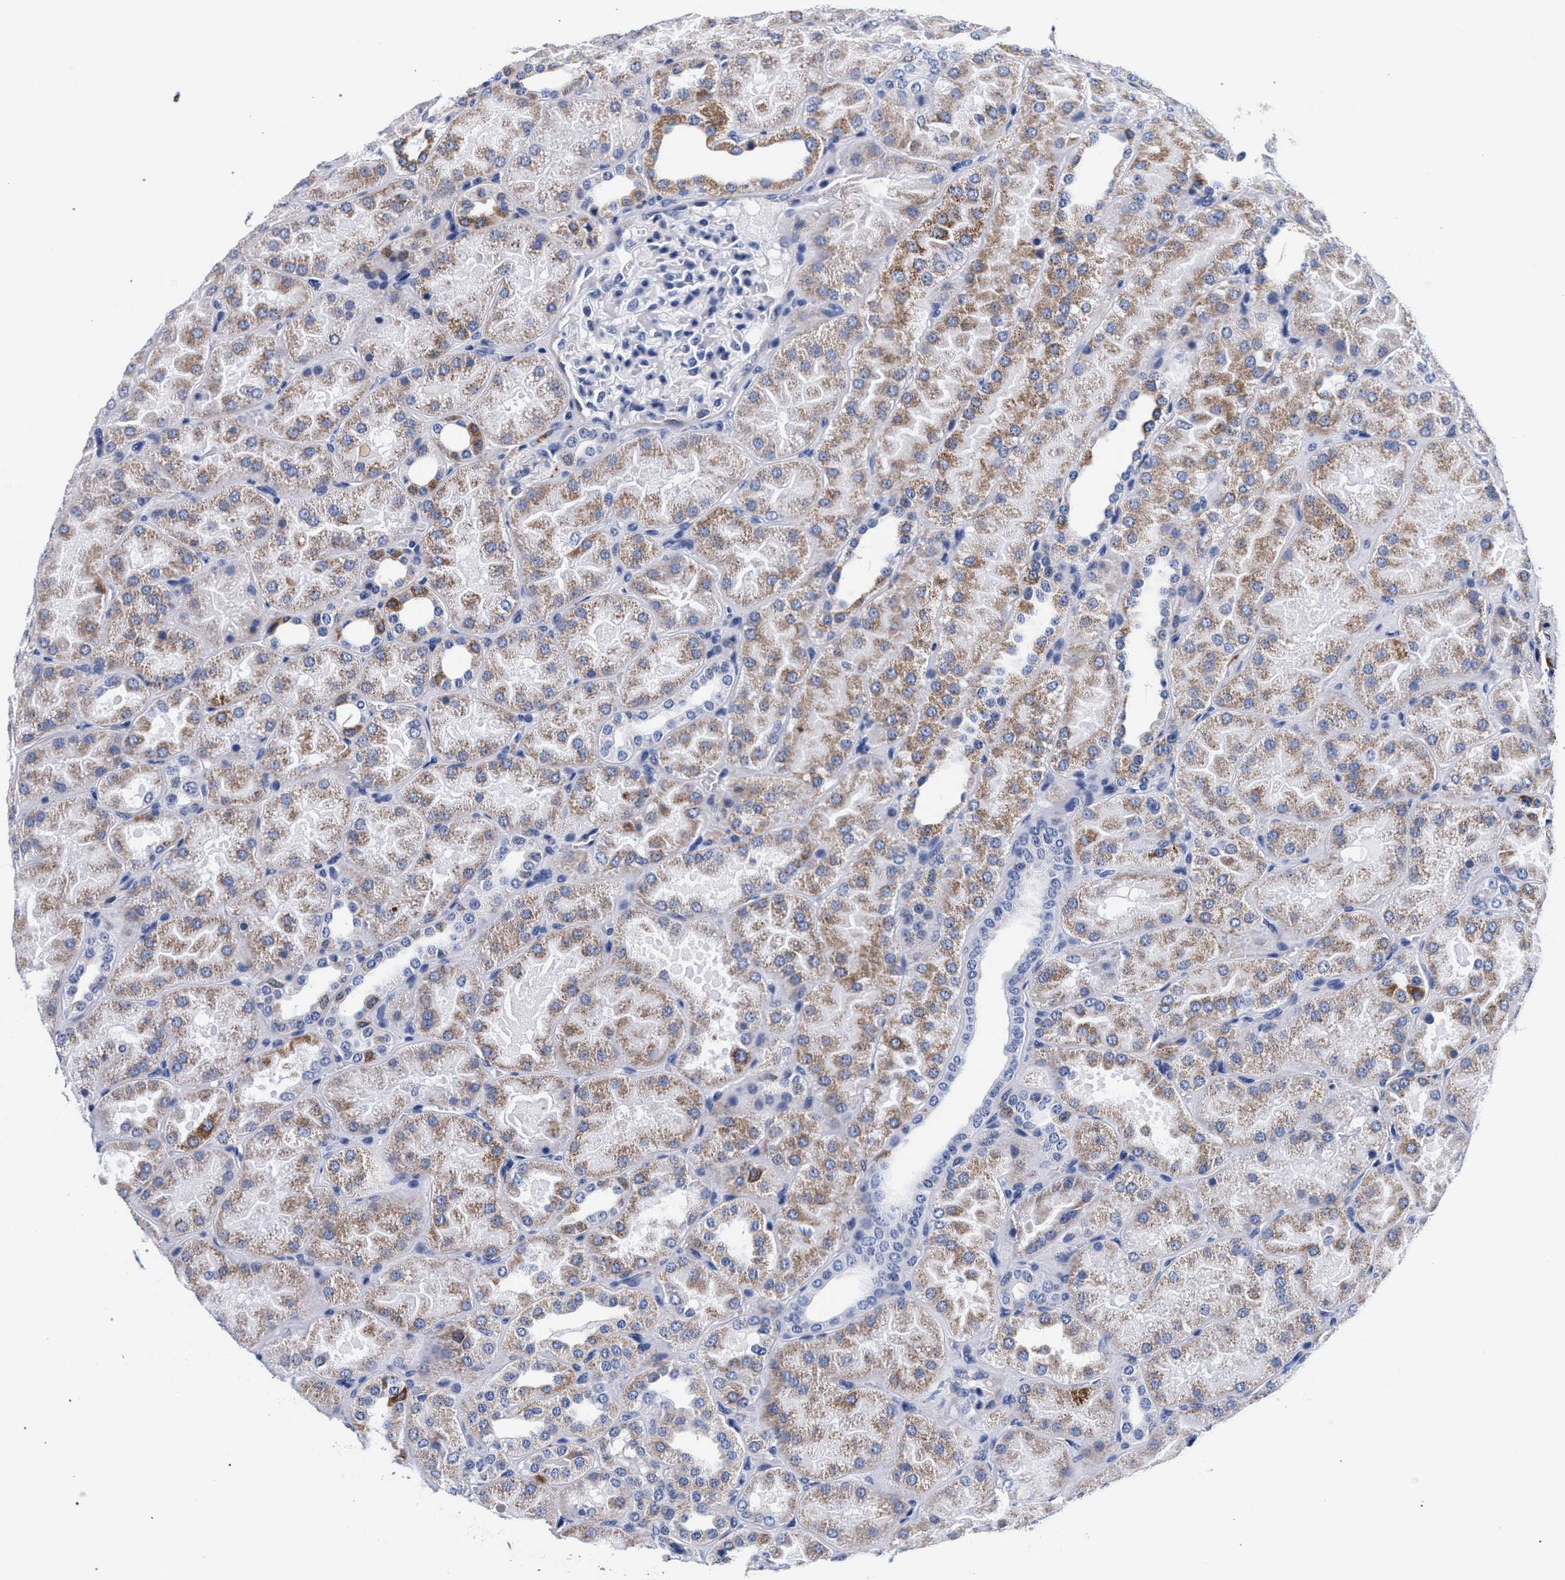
{"staining": {"intensity": "negative", "quantity": "none", "location": "none"}, "tissue": "kidney", "cell_type": "Cells in glomeruli", "image_type": "normal", "snomed": [{"axis": "morphology", "description": "Normal tissue, NOS"}, {"axis": "topography", "description": "Kidney"}], "caption": "DAB (3,3'-diaminobenzidine) immunohistochemical staining of unremarkable kidney demonstrates no significant staining in cells in glomeruli.", "gene": "RAB3B", "patient": {"sex": "male", "age": 28}}